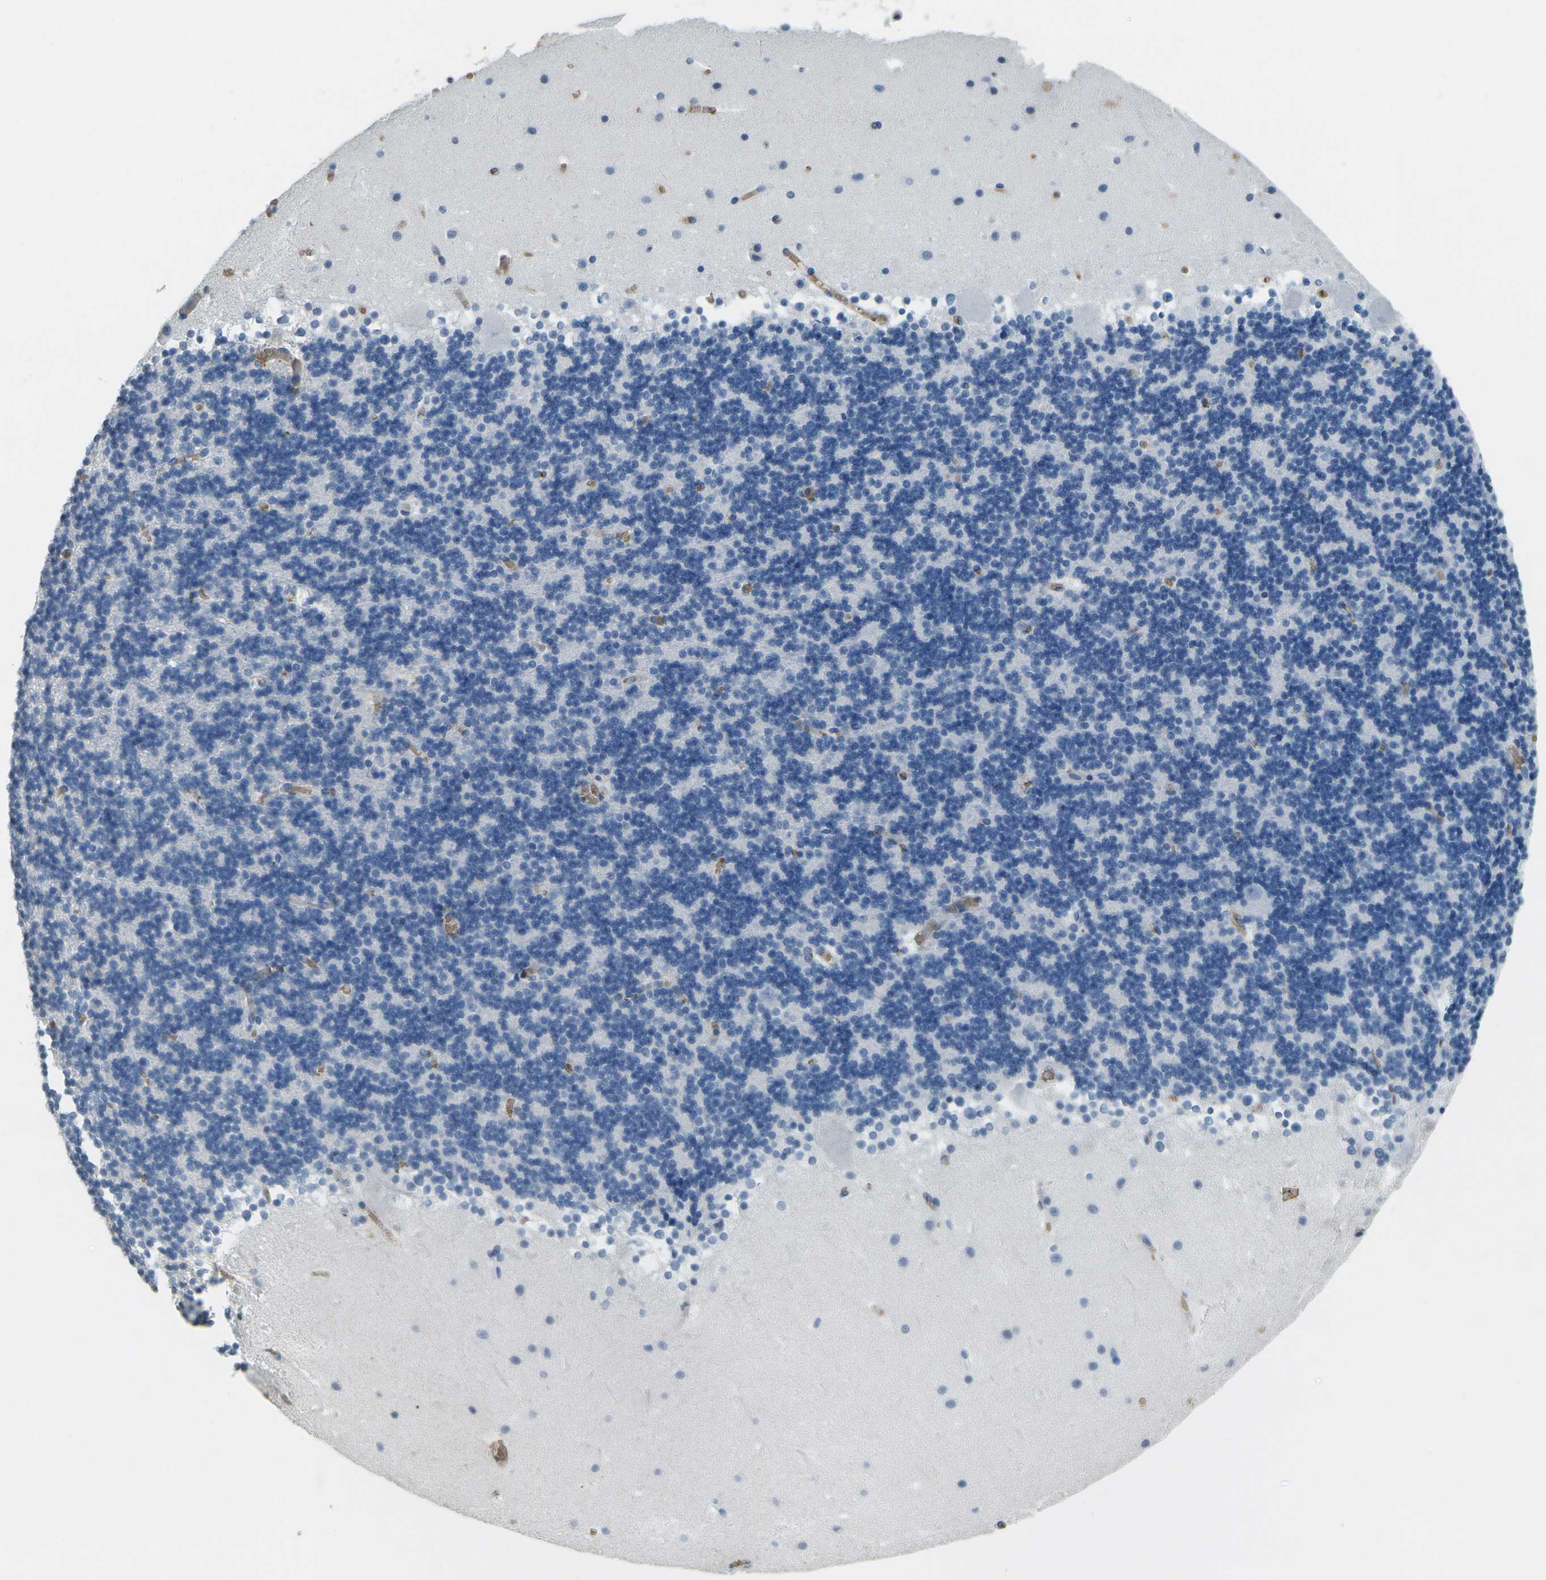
{"staining": {"intensity": "negative", "quantity": "none", "location": "none"}, "tissue": "cerebellum", "cell_type": "Cells in granular layer", "image_type": "normal", "snomed": [{"axis": "morphology", "description": "Normal tissue, NOS"}, {"axis": "topography", "description": "Cerebellum"}], "caption": "High power microscopy photomicrograph of an immunohistochemistry image of benign cerebellum, revealing no significant expression in cells in granular layer.", "gene": "HBB", "patient": {"sex": "male", "age": 45}}